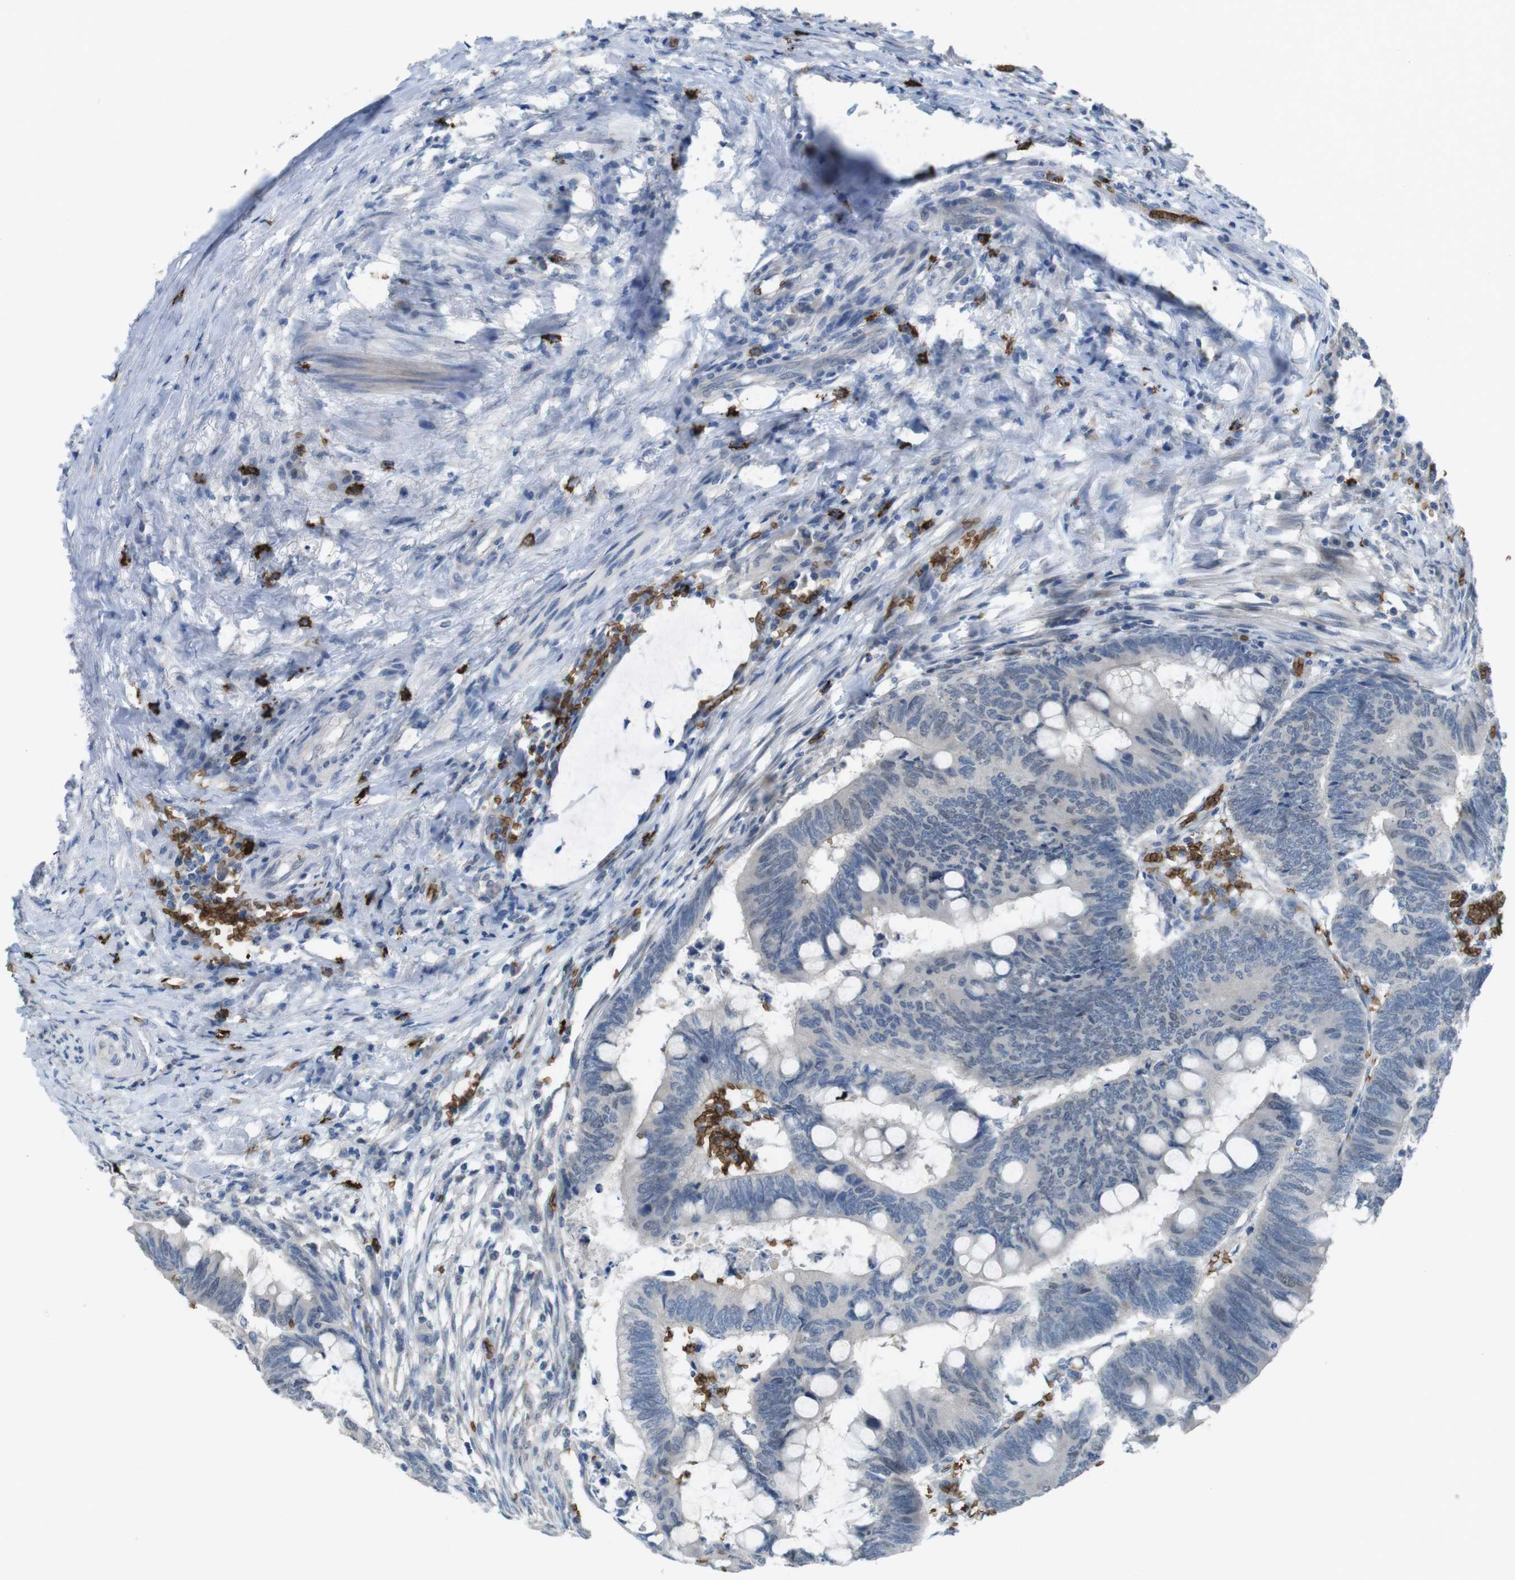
{"staining": {"intensity": "negative", "quantity": "none", "location": "none"}, "tissue": "colorectal cancer", "cell_type": "Tumor cells", "image_type": "cancer", "snomed": [{"axis": "morphology", "description": "Normal tissue, NOS"}, {"axis": "morphology", "description": "Adenocarcinoma, NOS"}, {"axis": "topography", "description": "Rectum"}, {"axis": "topography", "description": "Peripheral nerve tissue"}], "caption": "Colorectal adenocarcinoma stained for a protein using immunohistochemistry exhibits no expression tumor cells.", "gene": "GYPA", "patient": {"sex": "male", "age": 92}}